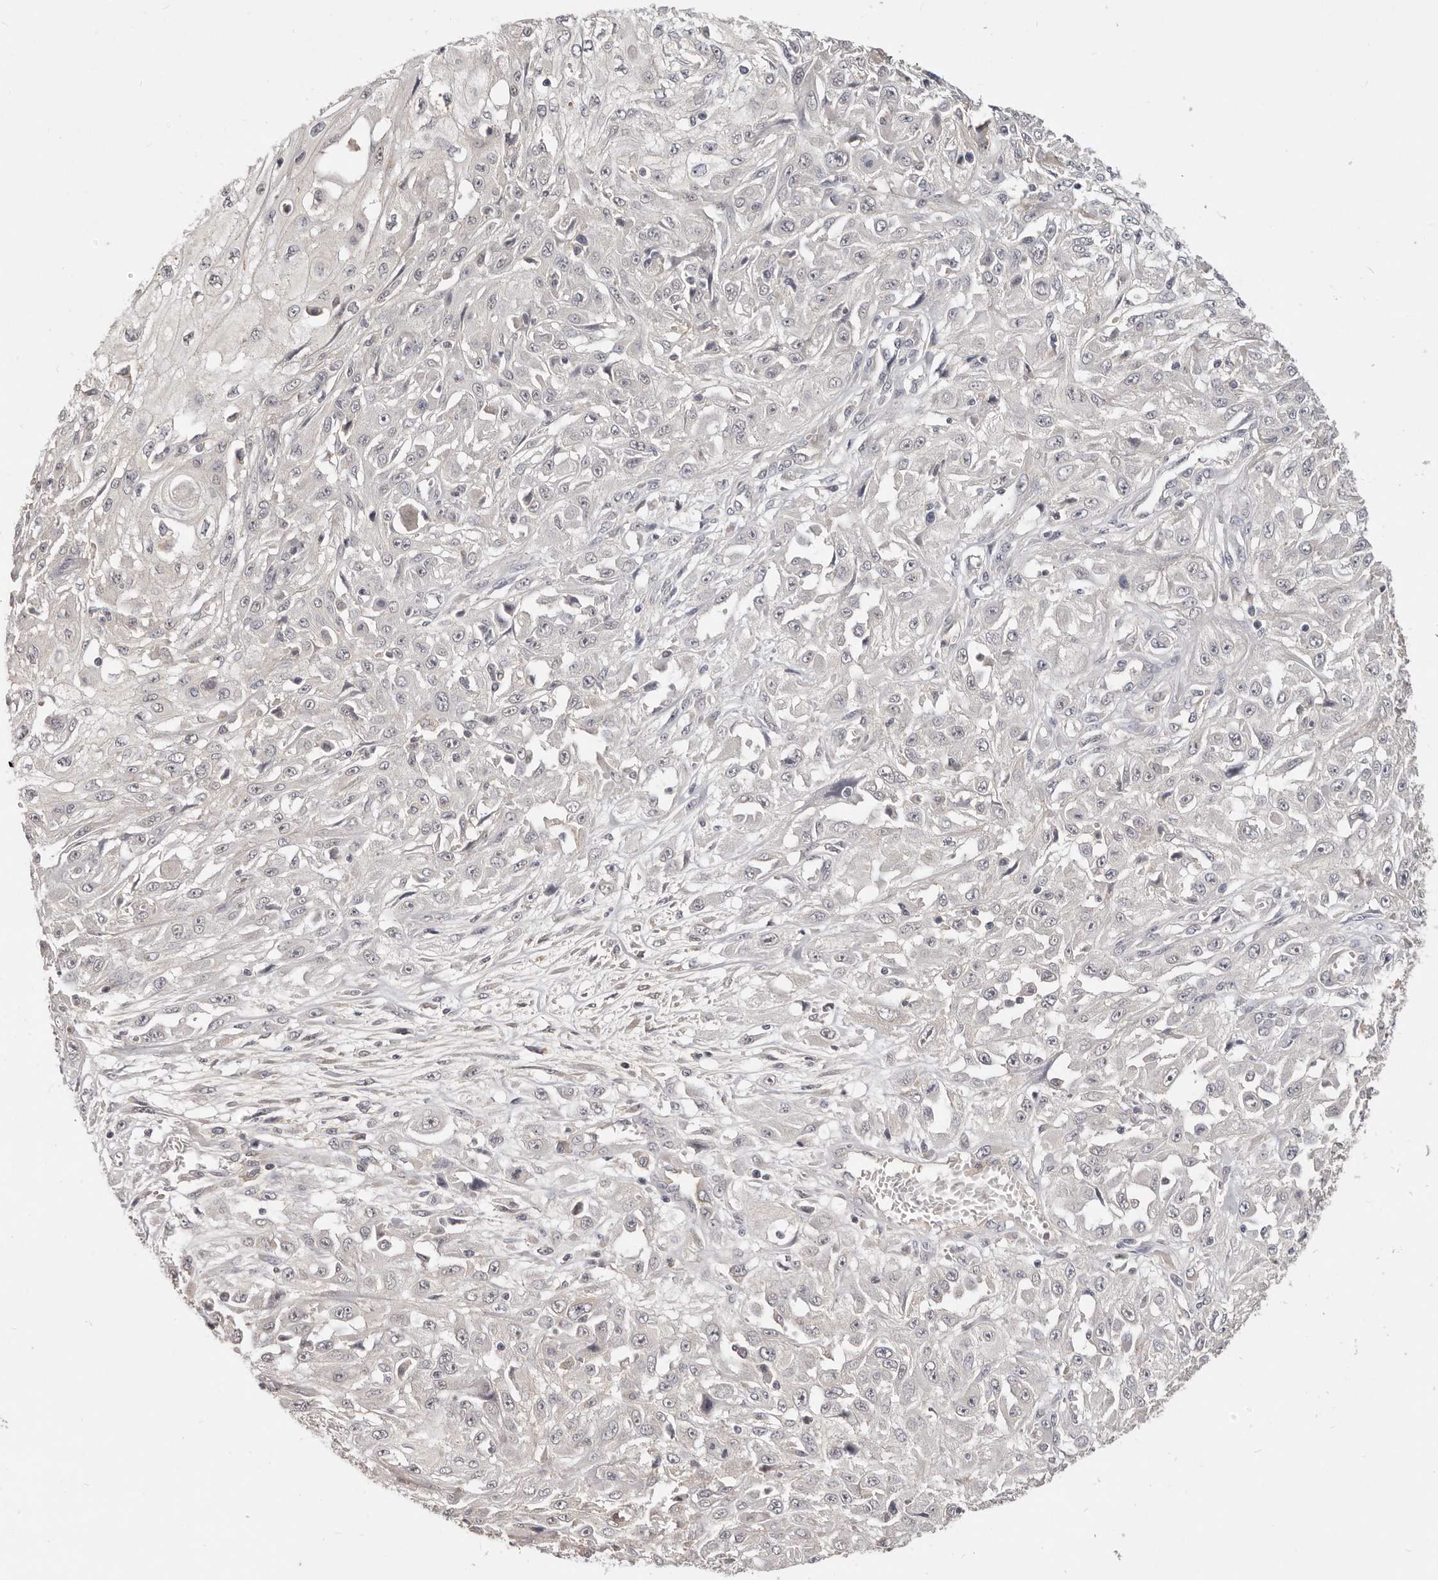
{"staining": {"intensity": "negative", "quantity": "none", "location": "none"}, "tissue": "skin cancer", "cell_type": "Tumor cells", "image_type": "cancer", "snomed": [{"axis": "morphology", "description": "Squamous cell carcinoma, NOS"}, {"axis": "morphology", "description": "Squamous cell carcinoma, metastatic, NOS"}, {"axis": "topography", "description": "Skin"}, {"axis": "topography", "description": "Lymph node"}], "caption": "Tumor cells show no significant protein positivity in skin cancer.", "gene": "TSPAN13", "patient": {"sex": "male", "age": 75}}